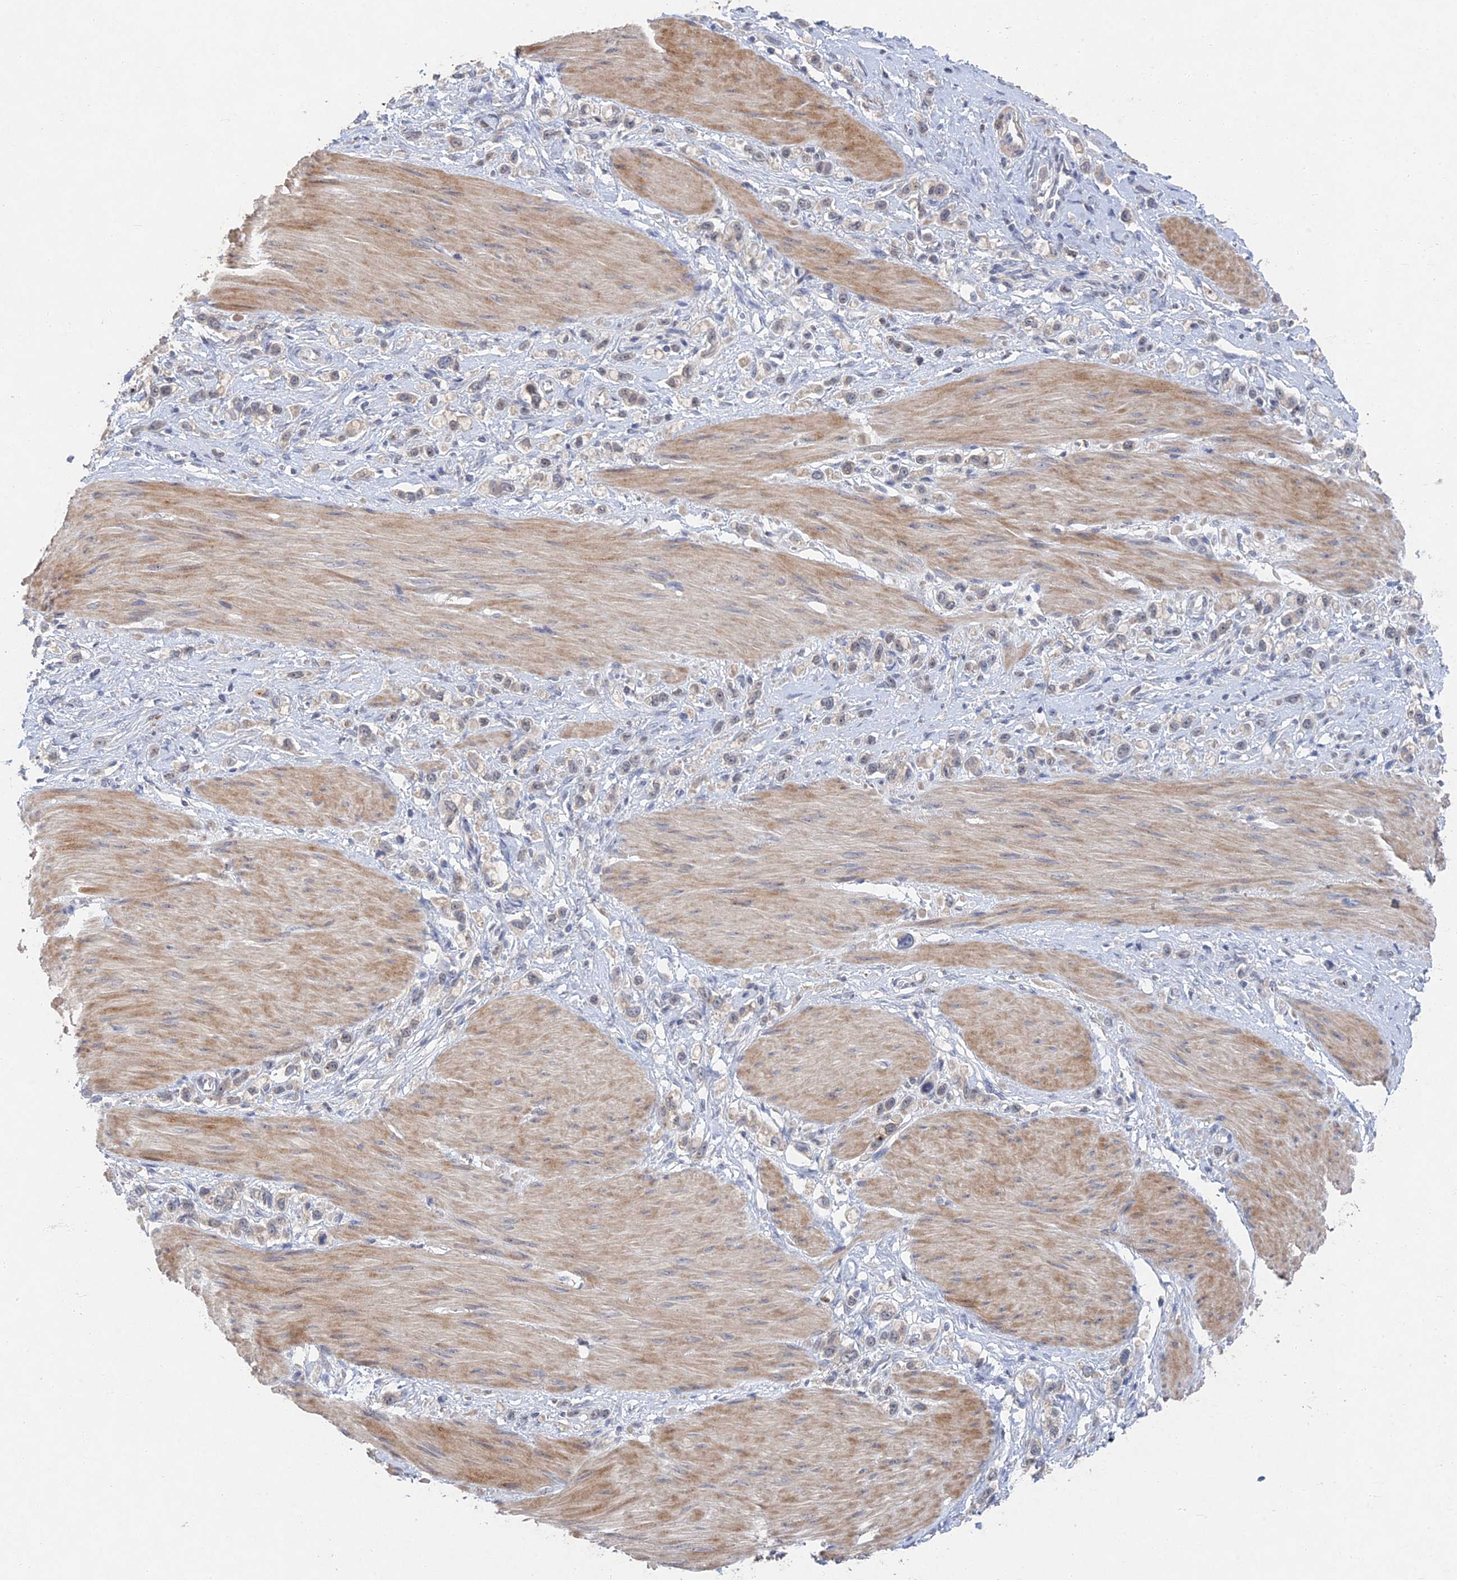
{"staining": {"intensity": "weak", "quantity": "<25%", "location": "cytoplasmic/membranous"}, "tissue": "stomach cancer", "cell_type": "Tumor cells", "image_type": "cancer", "snomed": [{"axis": "morphology", "description": "Adenocarcinoma, NOS"}, {"axis": "topography", "description": "Stomach"}], "caption": "This is an IHC image of human stomach cancer. There is no expression in tumor cells.", "gene": "GNA15", "patient": {"sex": "female", "age": 65}}